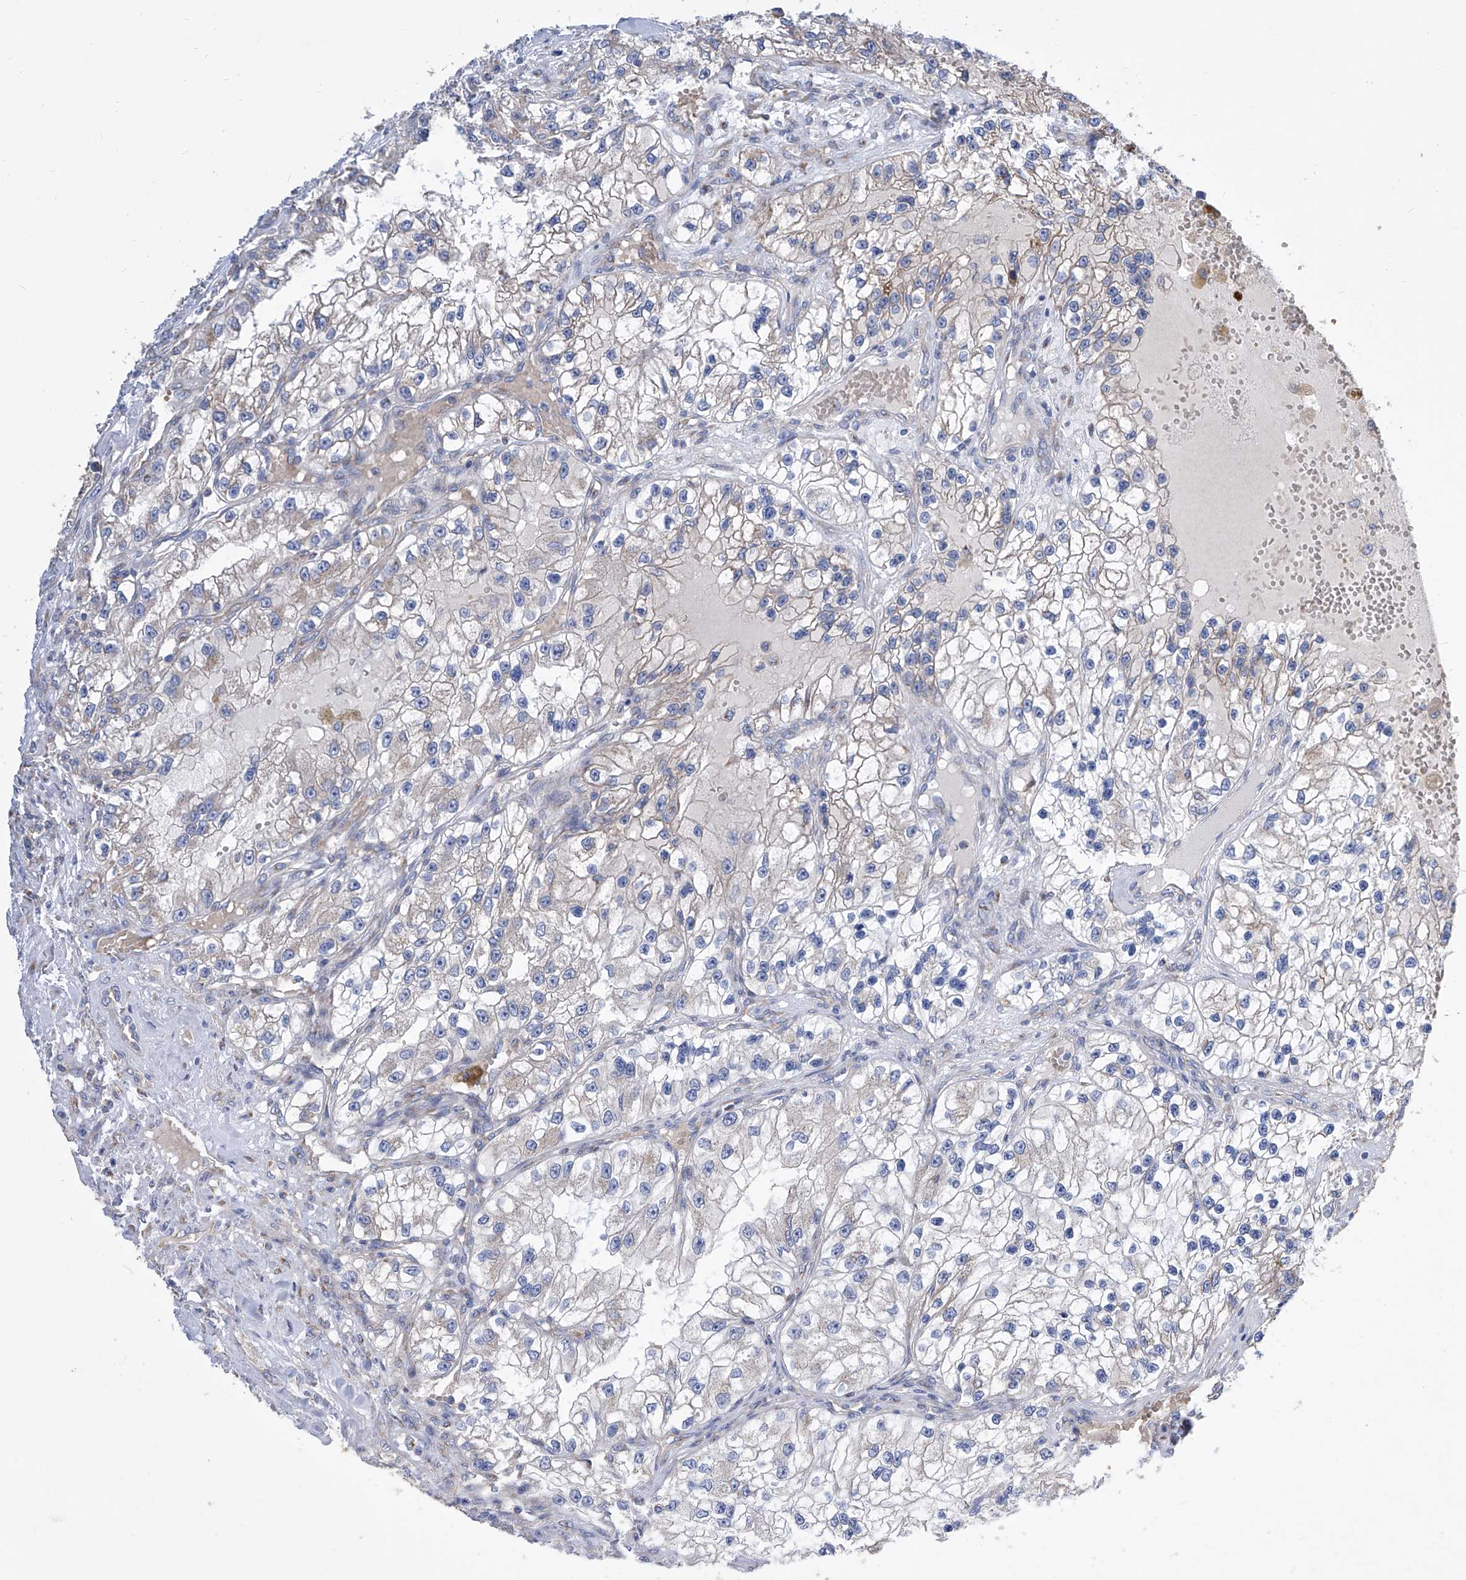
{"staining": {"intensity": "weak", "quantity": "<25%", "location": "cytoplasmic/membranous"}, "tissue": "renal cancer", "cell_type": "Tumor cells", "image_type": "cancer", "snomed": [{"axis": "morphology", "description": "Adenocarcinoma, NOS"}, {"axis": "topography", "description": "Kidney"}], "caption": "This is a histopathology image of IHC staining of adenocarcinoma (renal), which shows no expression in tumor cells.", "gene": "TJAP1", "patient": {"sex": "female", "age": 57}}